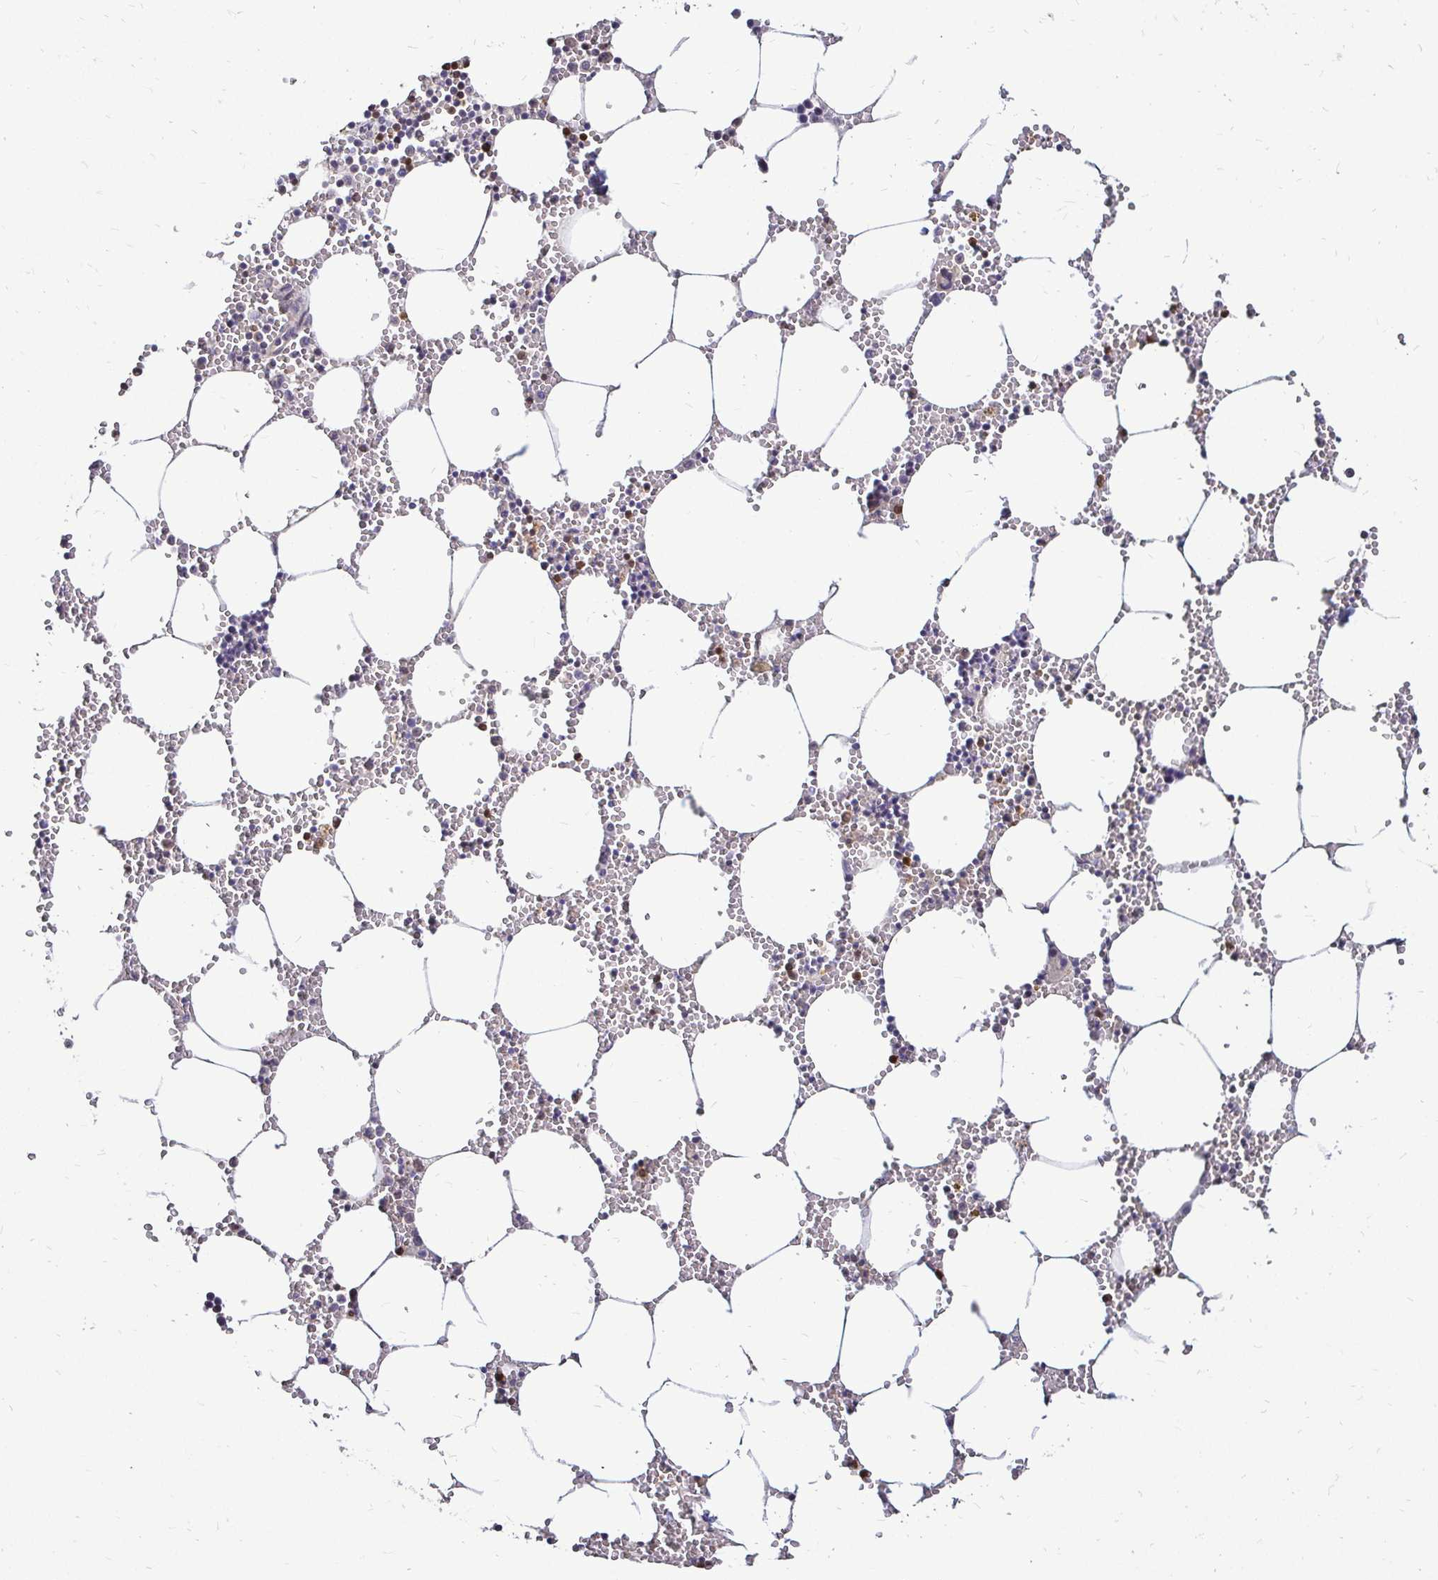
{"staining": {"intensity": "weak", "quantity": "<25%", "location": "cytoplasmic/membranous"}, "tissue": "bone marrow", "cell_type": "Hematopoietic cells", "image_type": "normal", "snomed": [{"axis": "morphology", "description": "Normal tissue, NOS"}, {"axis": "topography", "description": "Bone marrow"}], "caption": "Protein analysis of unremarkable bone marrow displays no significant staining in hematopoietic cells.", "gene": "ZFP1", "patient": {"sex": "male", "age": 54}}